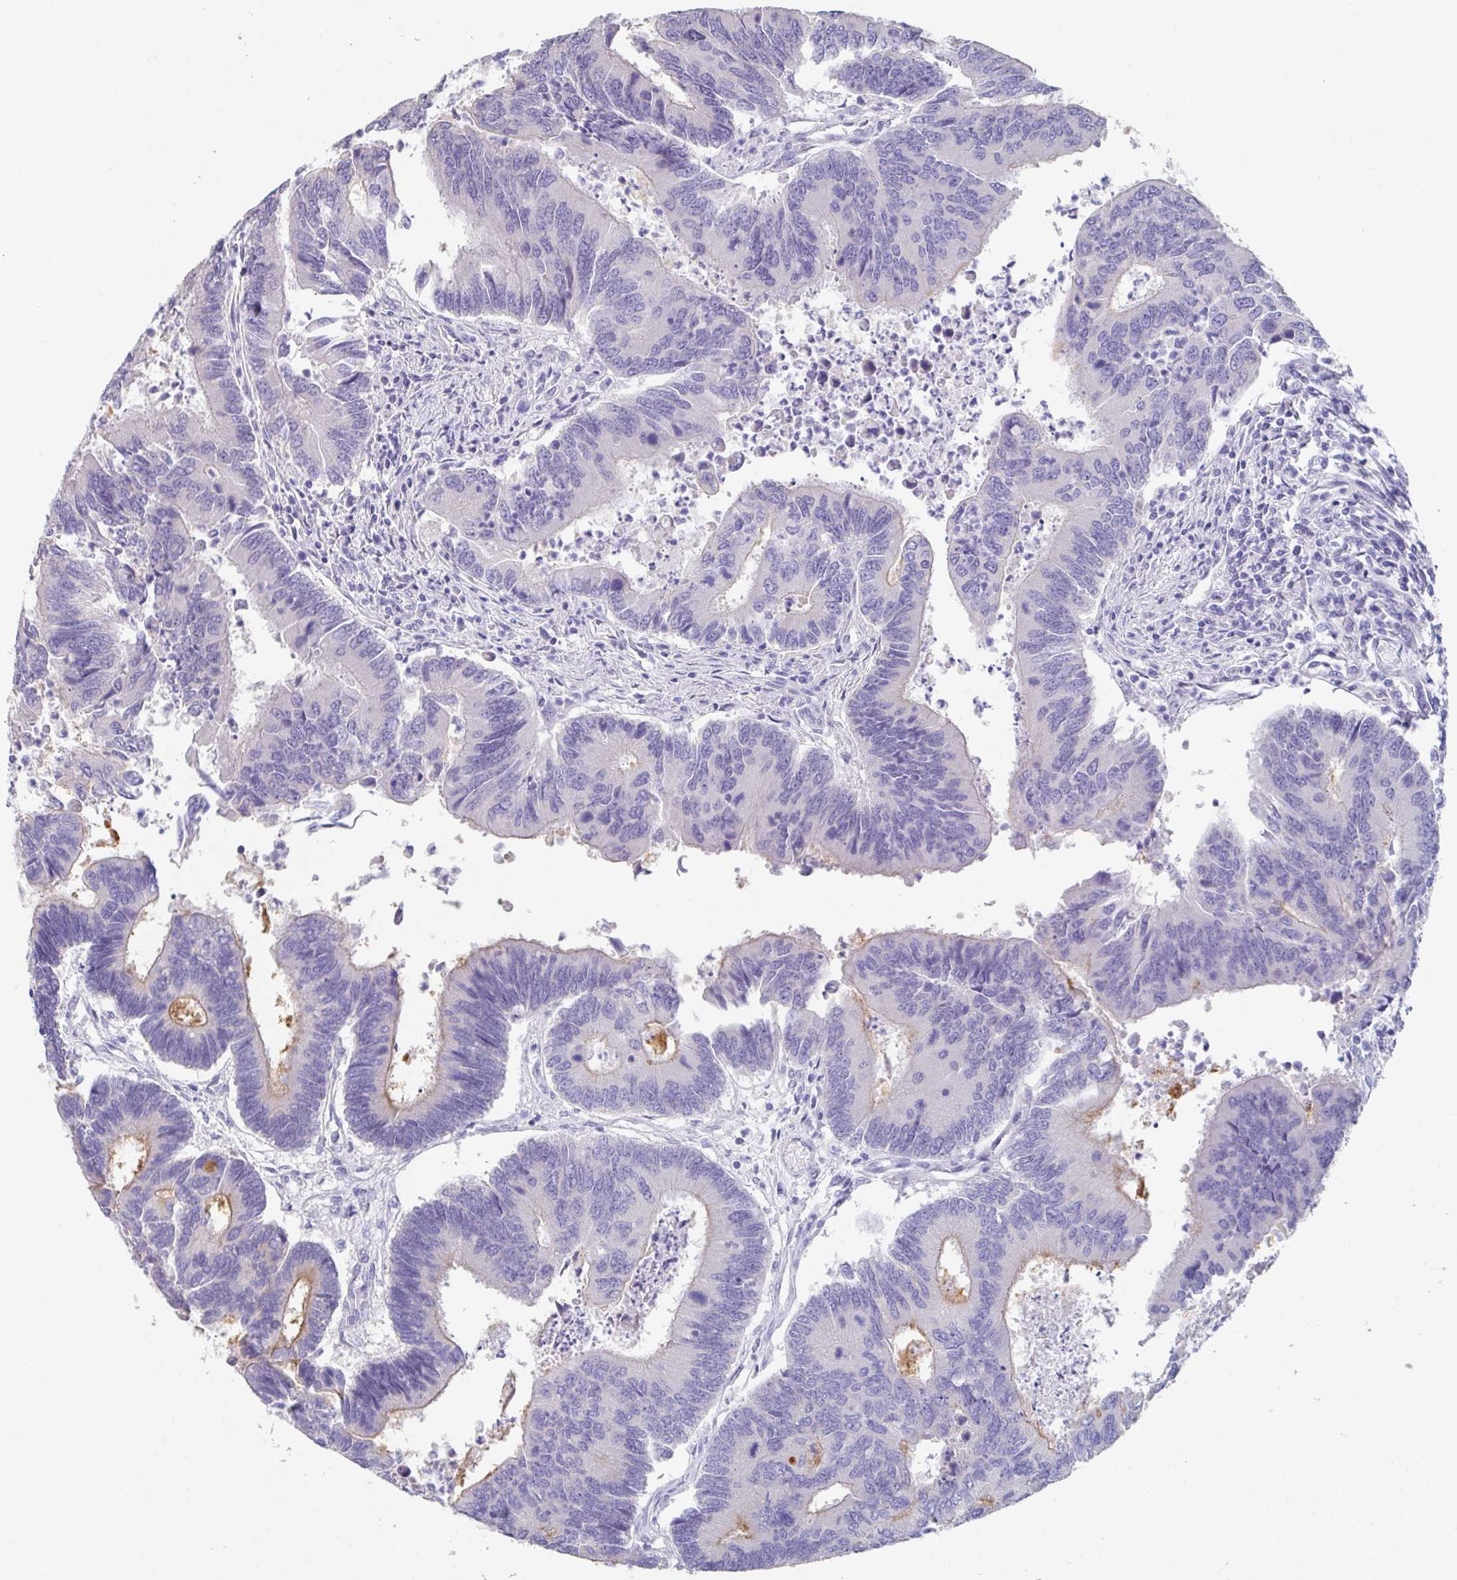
{"staining": {"intensity": "weak", "quantity": "<25%", "location": "cytoplasmic/membranous"}, "tissue": "colorectal cancer", "cell_type": "Tumor cells", "image_type": "cancer", "snomed": [{"axis": "morphology", "description": "Adenocarcinoma, NOS"}, {"axis": "topography", "description": "Colon"}], "caption": "The micrograph displays no significant staining in tumor cells of colorectal cancer (adenocarcinoma).", "gene": "SLC44A4", "patient": {"sex": "female", "age": 67}}